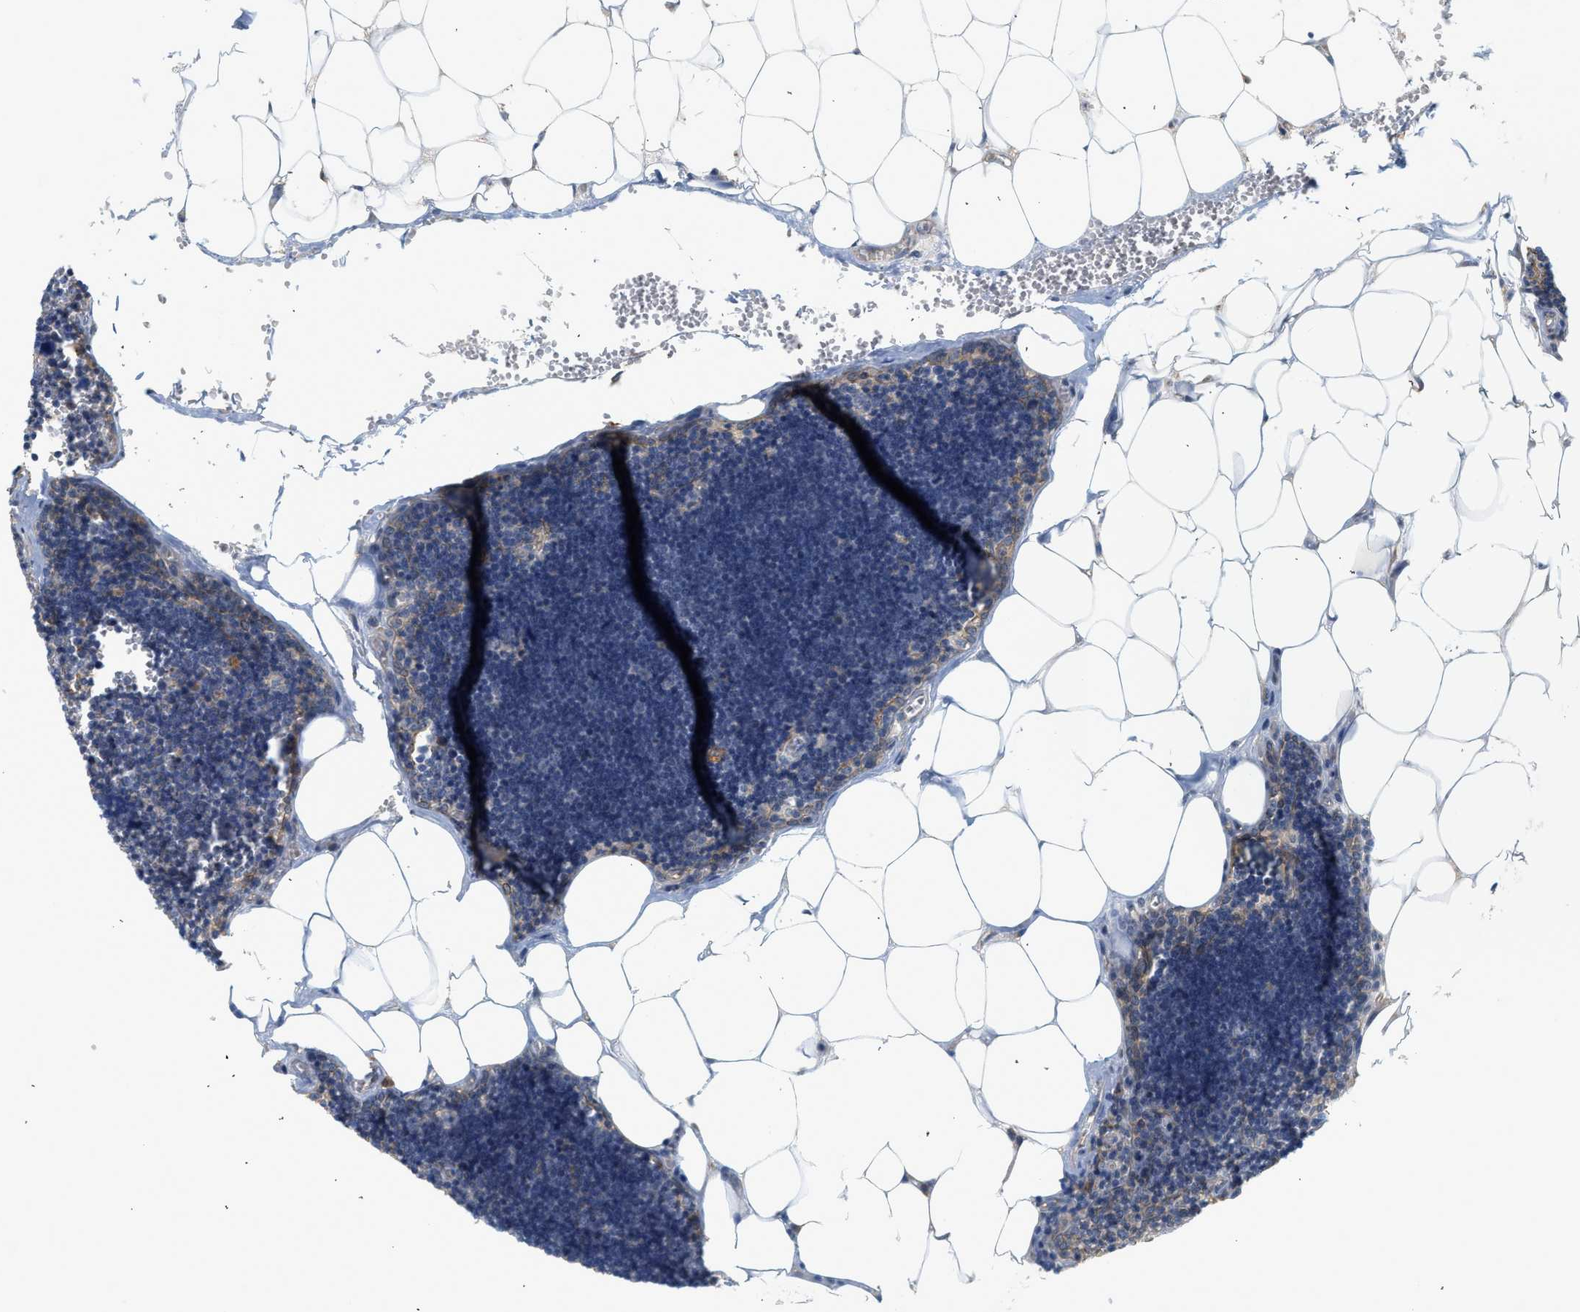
{"staining": {"intensity": "negative", "quantity": "none", "location": "none"}, "tissue": "lymph node", "cell_type": "Germinal center cells", "image_type": "normal", "snomed": [{"axis": "morphology", "description": "Normal tissue, NOS"}, {"axis": "topography", "description": "Lymph node"}], "caption": "Immunohistochemistry of normal human lymph node displays no positivity in germinal center cells. Brightfield microscopy of immunohistochemistry (IHC) stained with DAB (3,3'-diaminobenzidine) (brown) and hematoxylin (blue), captured at high magnification.", "gene": "CTXN1", "patient": {"sex": "male", "age": 33}}